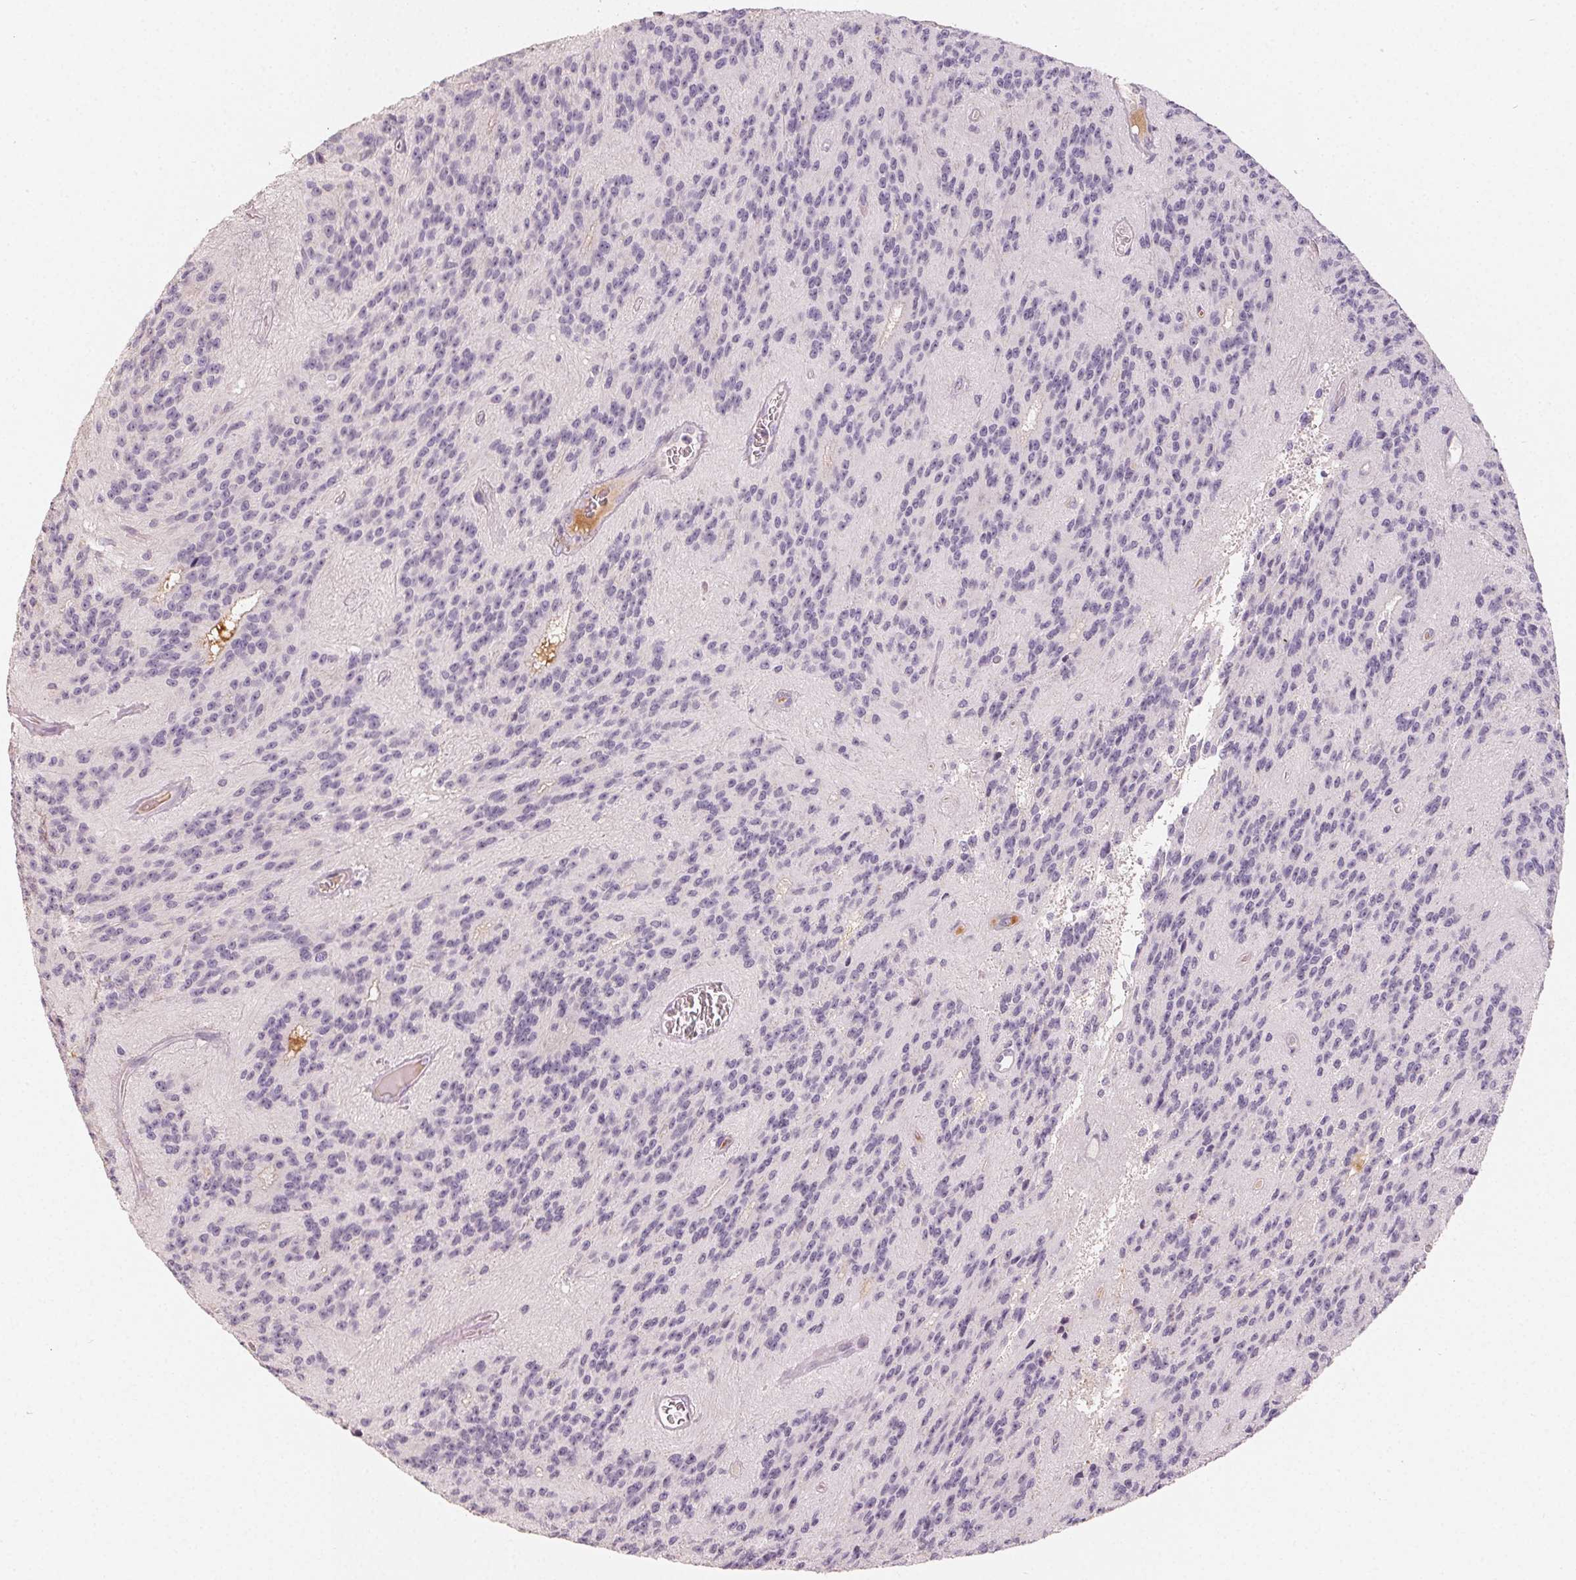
{"staining": {"intensity": "negative", "quantity": "none", "location": "none"}, "tissue": "glioma", "cell_type": "Tumor cells", "image_type": "cancer", "snomed": [{"axis": "morphology", "description": "Glioma, malignant, Low grade"}, {"axis": "topography", "description": "Brain"}], "caption": "High power microscopy micrograph of an immunohistochemistry (IHC) micrograph of glioma, revealing no significant expression in tumor cells.", "gene": "LVRN", "patient": {"sex": "male", "age": 31}}